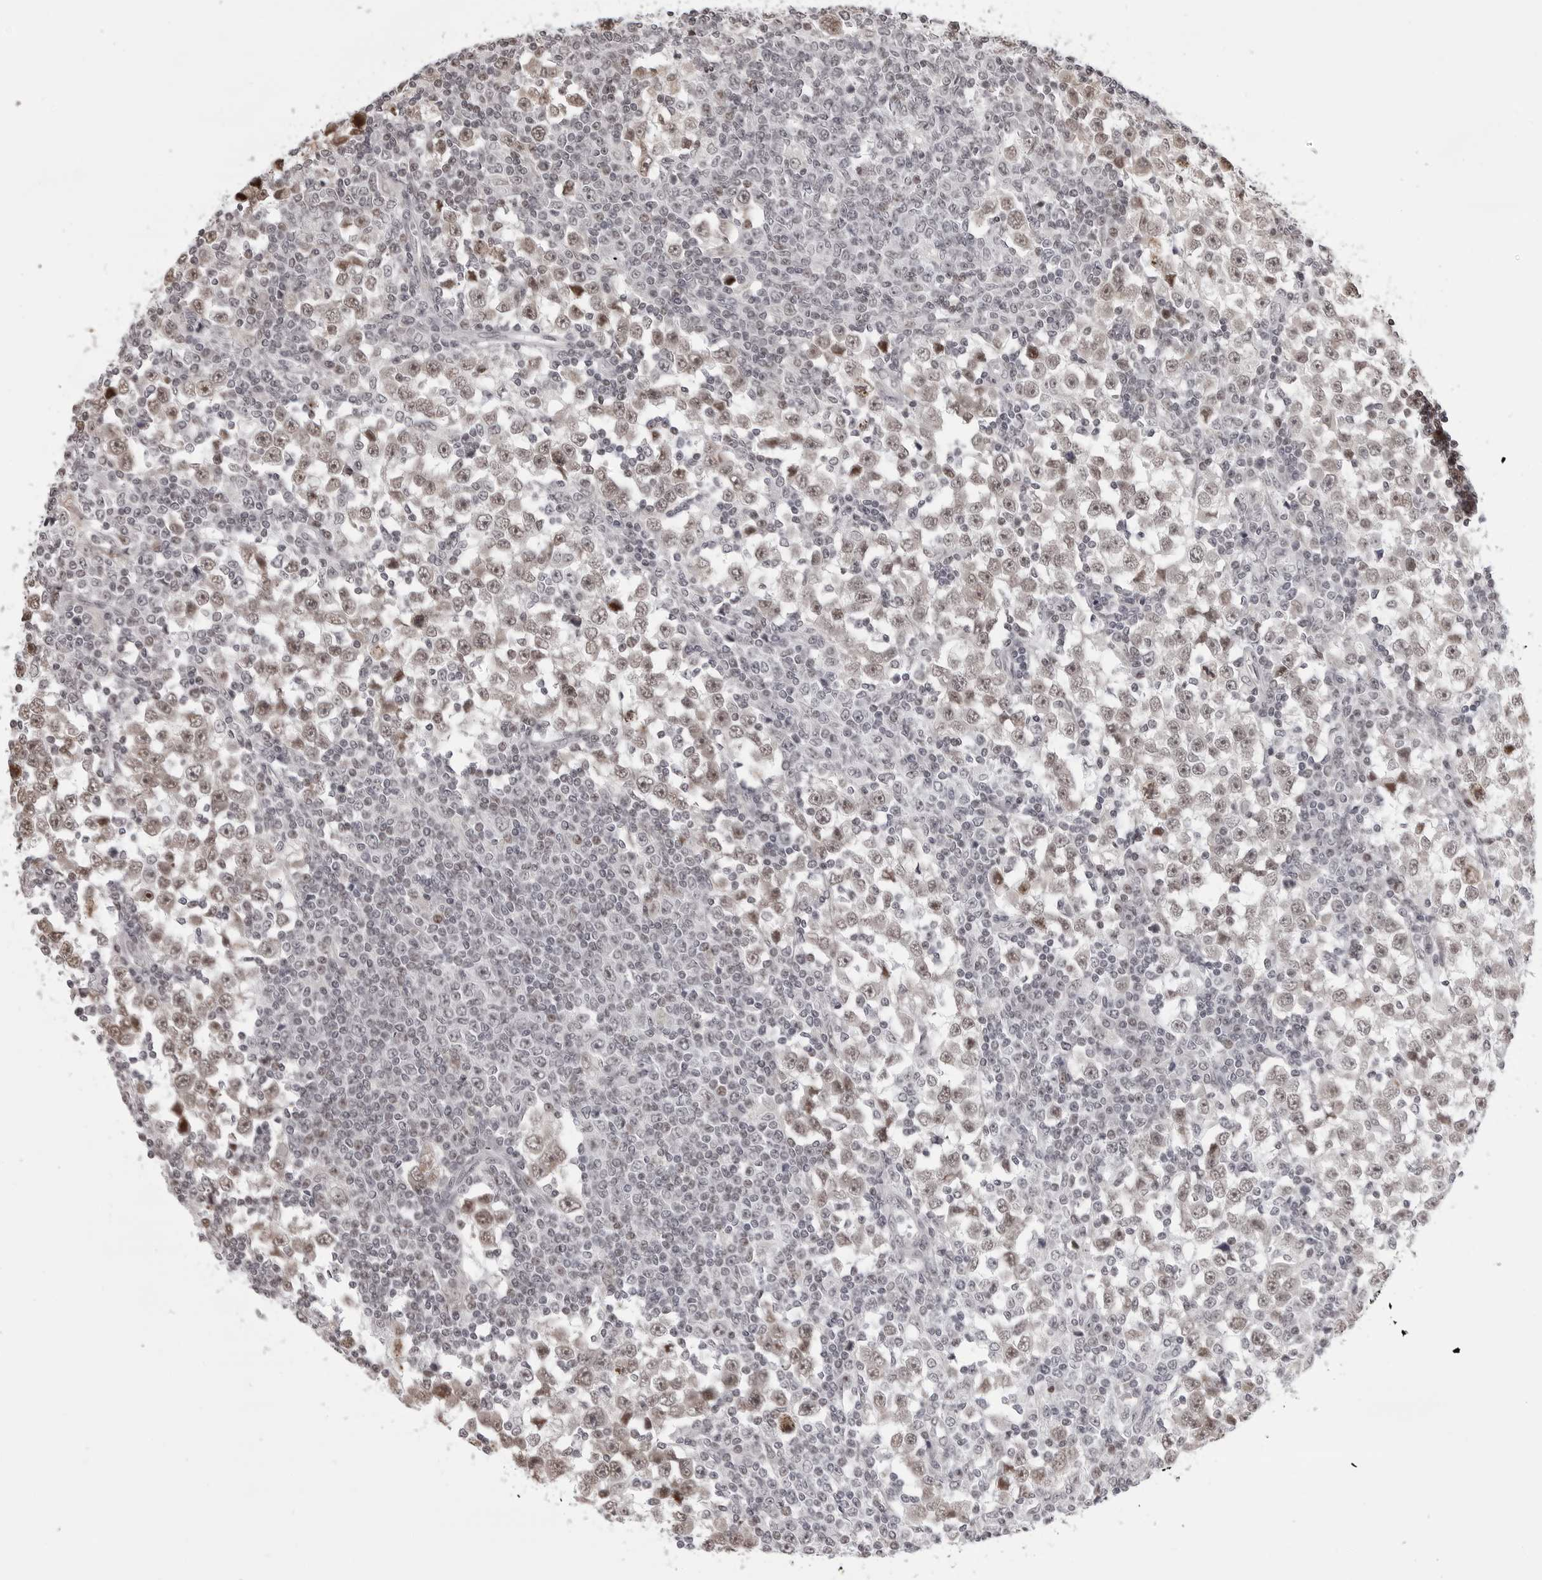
{"staining": {"intensity": "weak", "quantity": "25%-75%", "location": "nuclear"}, "tissue": "testis cancer", "cell_type": "Tumor cells", "image_type": "cancer", "snomed": [{"axis": "morphology", "description": "Seminoma, NOS"}, {"axis": "topography", "description": "Testis"}], "caption": "High-magnification brightfield microscopy of seminoma (testis) stained with DAB (3,3'-diaminobenzidine) (brown) and counterstained with hematoxylin (blue). tumor cells exhibit weak nuclear expression is present in approximately25%-75% of cells.", "gene": "PHF3", "patient": {"sex": "male", "age": 65}}